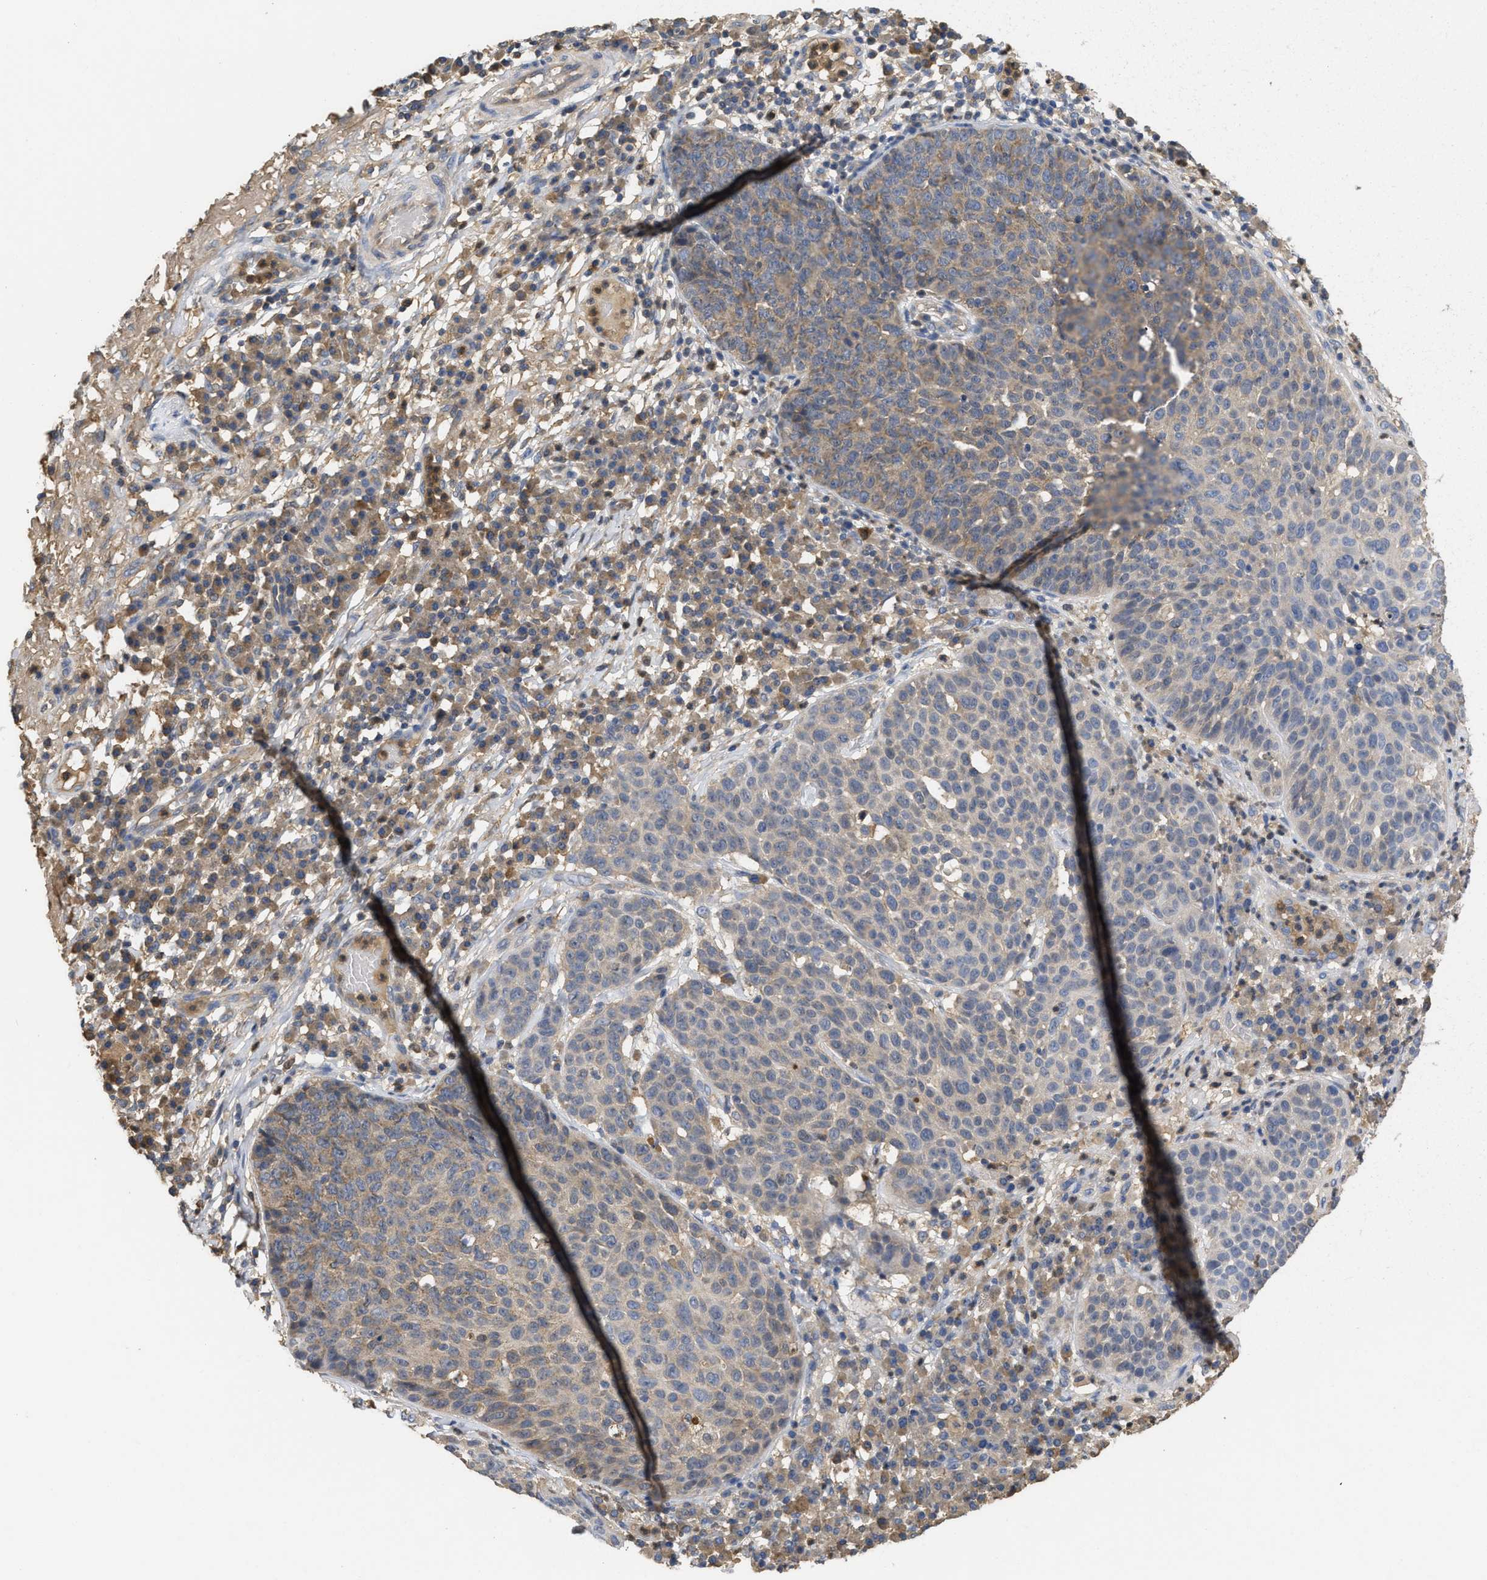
{"staining": {"intensity": "weak", "quantity": "<25%", "location": "cytoplasmic/membranous"}, "tissue": "skin cancer", "cell_type": "Tumor cells", "image_type": "cancer", "snomed": [{"axis": "morphology", "description": "Squamous cell carcinoma in situ, NOS"}, {"axis": "morphology", "description": "Squamous cell carcinoma, NOS"}, {"axis": "topography", "description": "Skin"}], "caption": "Skin cancer (squamous cell carcinoma in situ) was stained to show a protein in brown. There is no significant expression in tumor cells.", "gene": "RNF216", "patient": {"sex": "male", "age": 93}}